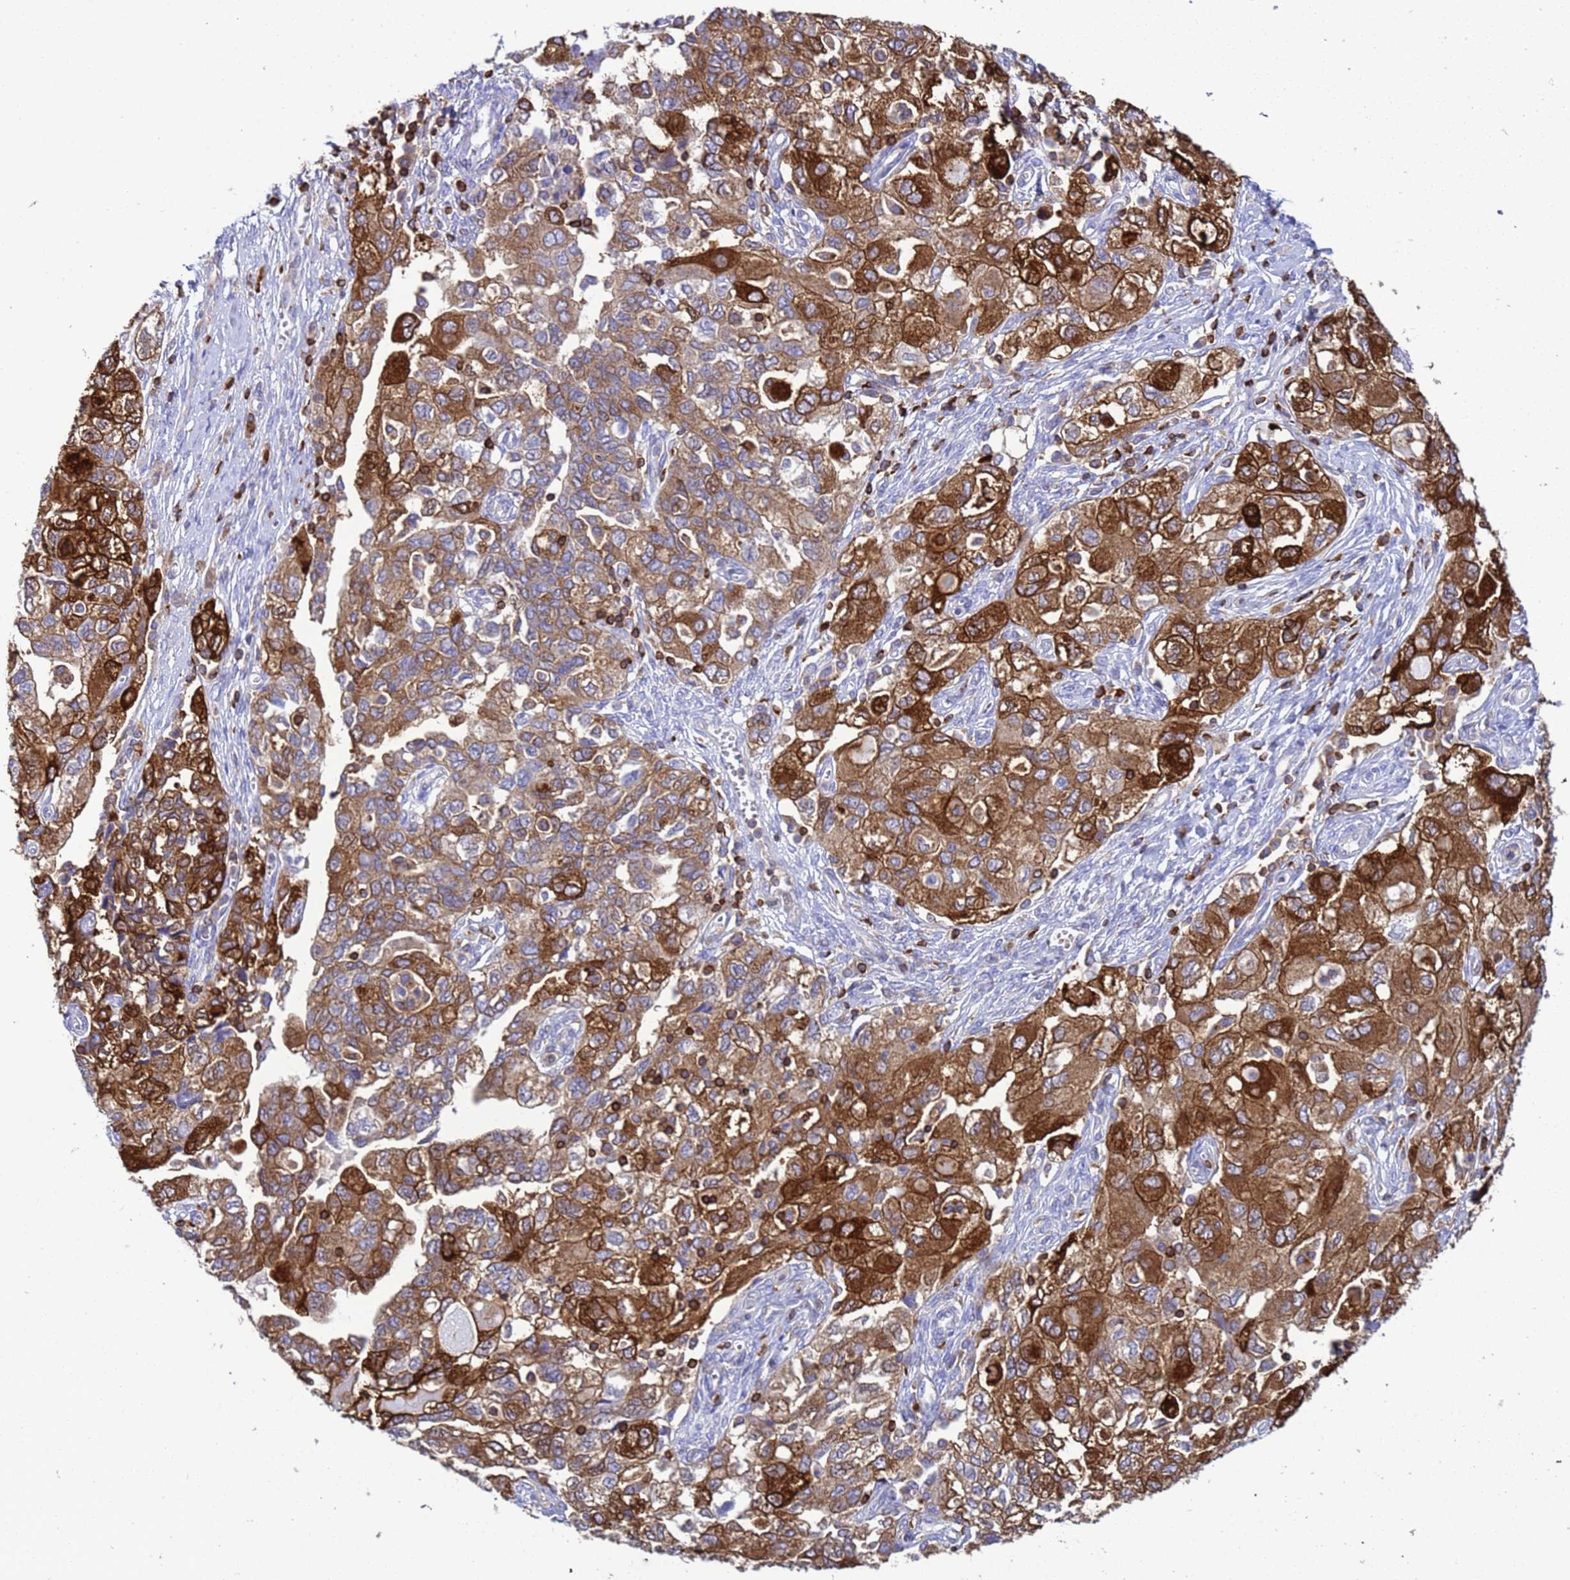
{"staining": {"intensity": "strong", "quantity": ">75%", "location": "cytoplasmic/membranous"}, "tissue": "ovarian cancer", "cell_type": "Tumor cells", "image_type": "cancer", "snomed": [{"axis": "morphology", "description": "Carcinoma, NOS"}, {"axis": "morphology", "description": "Cystadenocarcinoma, serous, NOS"}, {"axis": "topography", "description": "Ovary"}], "caption": "High-power microscopy captured an immunohistochemistry image of ovarian cancer, revealing strong cytoplasmic/membranous expression in approximately >75% of tumor cells.", "gene": "EZR", "patient": {"sex": "female", "age": 69}}